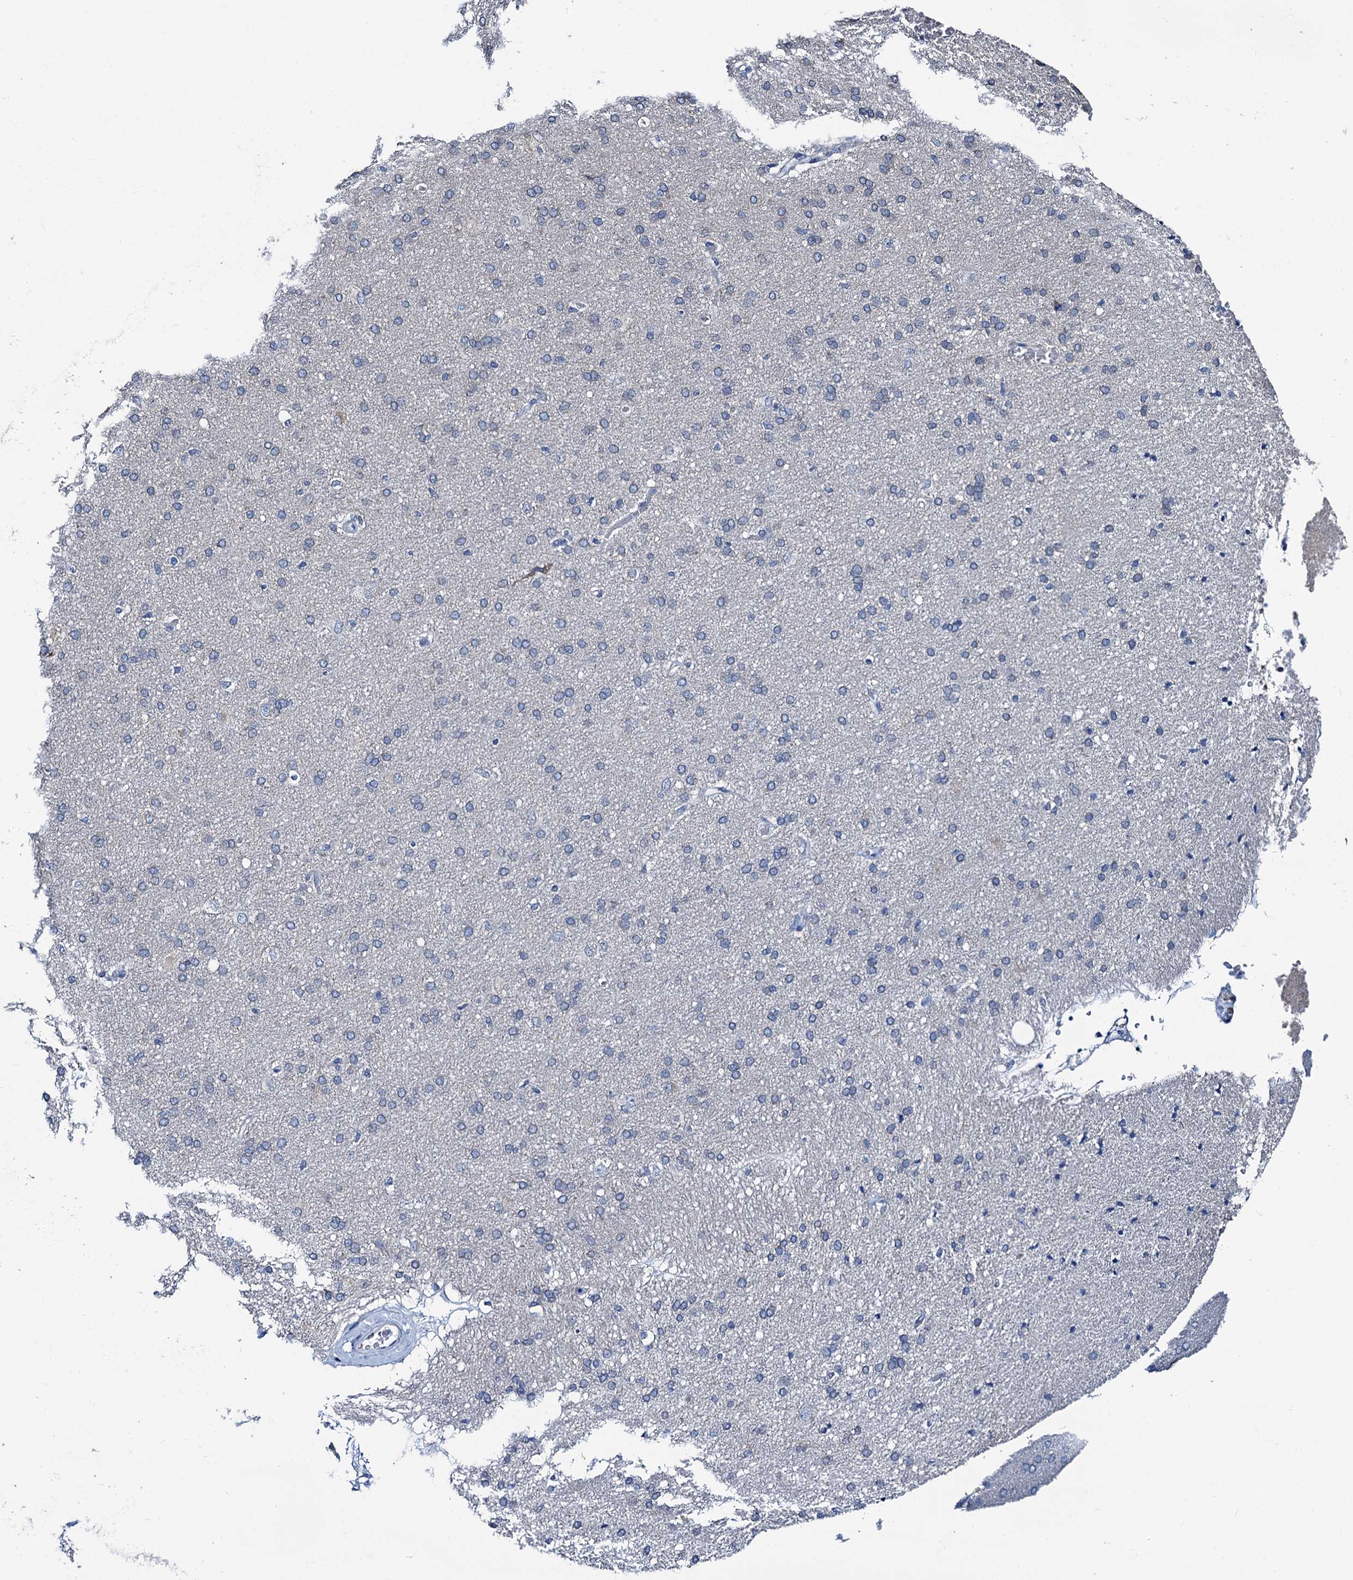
{"staining": {"intensity": "negative", "quantity": "none", "location": "none"}, "tissue": "cerebral cortex", "cell_type": "Endothelial cells", "image_type": "normal", "snomed": [{"axis": "morphology", "description": "Normal tissue, NOS"}, {"axis": "topography", "description": "Cerebral cortex"}], "caption": "IHC photomicrograph of normal cerebral cortex: cerebral cortex stained with DAB demonstrates no significant protein expression in endothelial cells. (DAB IHC visualized using brightfield microscopy, high magnification).", "gene": "MIOX", "patient": {"sex": "male", "age": 62}}